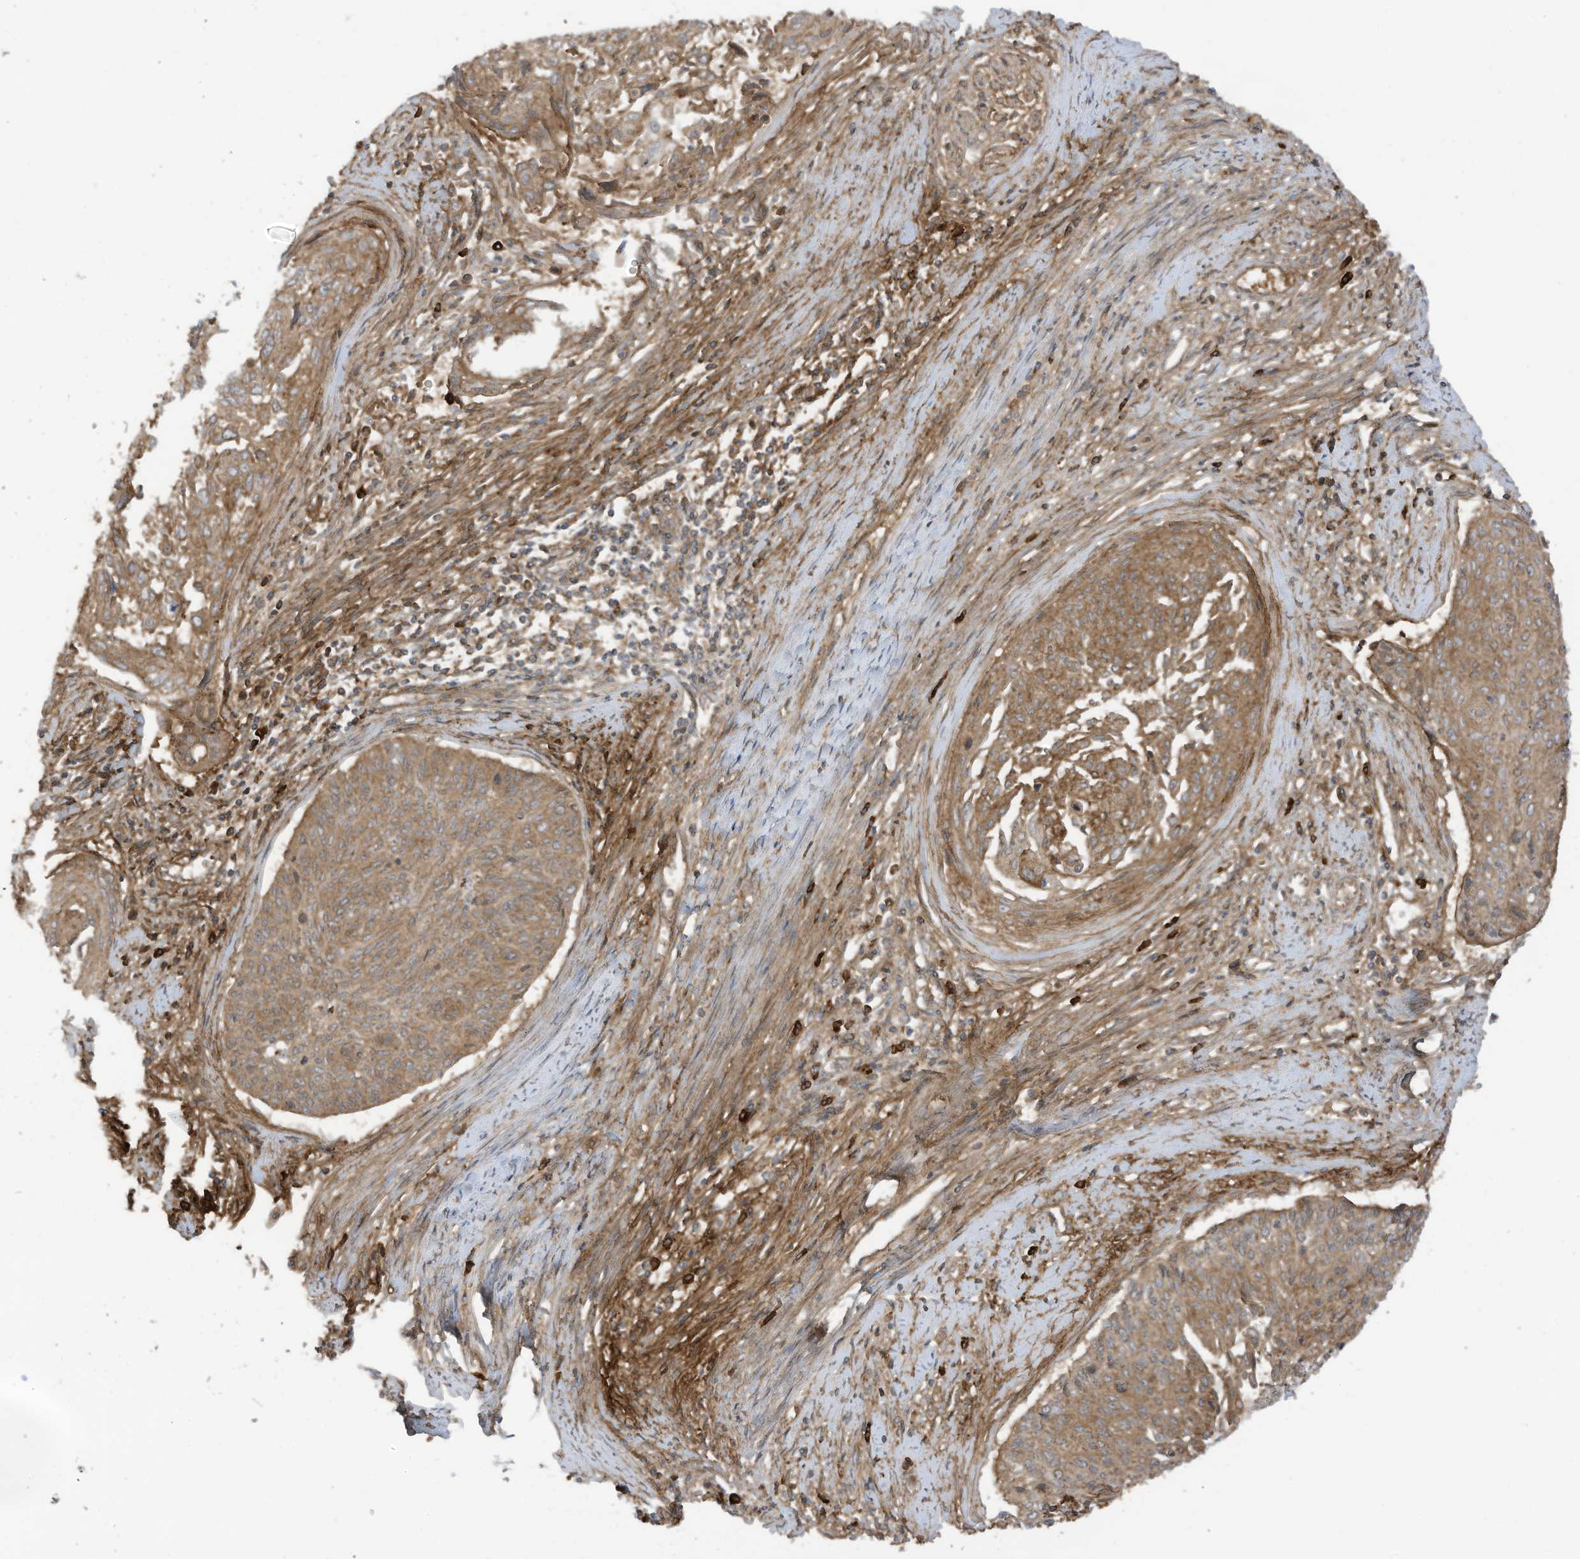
{"staining": {"intensity": "moderate", "quantity": ">75%", "location": "cytoplasmic/membranous"}, "tissue": "cervical cancer", "cell_type": "Tumor cells", "image_type": "cancer", "snomed": [{"axis": "morphology", "description": "Squamous cell carcinoma, NOS"}, {"axis": "topography", "description": "Cervix"}], "caption": "A brown stain labels moderate cytoplasmic/membranous positivity of a protein in human cervical cancer (squamous cell carcinoma) tumor cells.", "gene": "REPS1", "patient": {"sex": "female", "age": 55}}